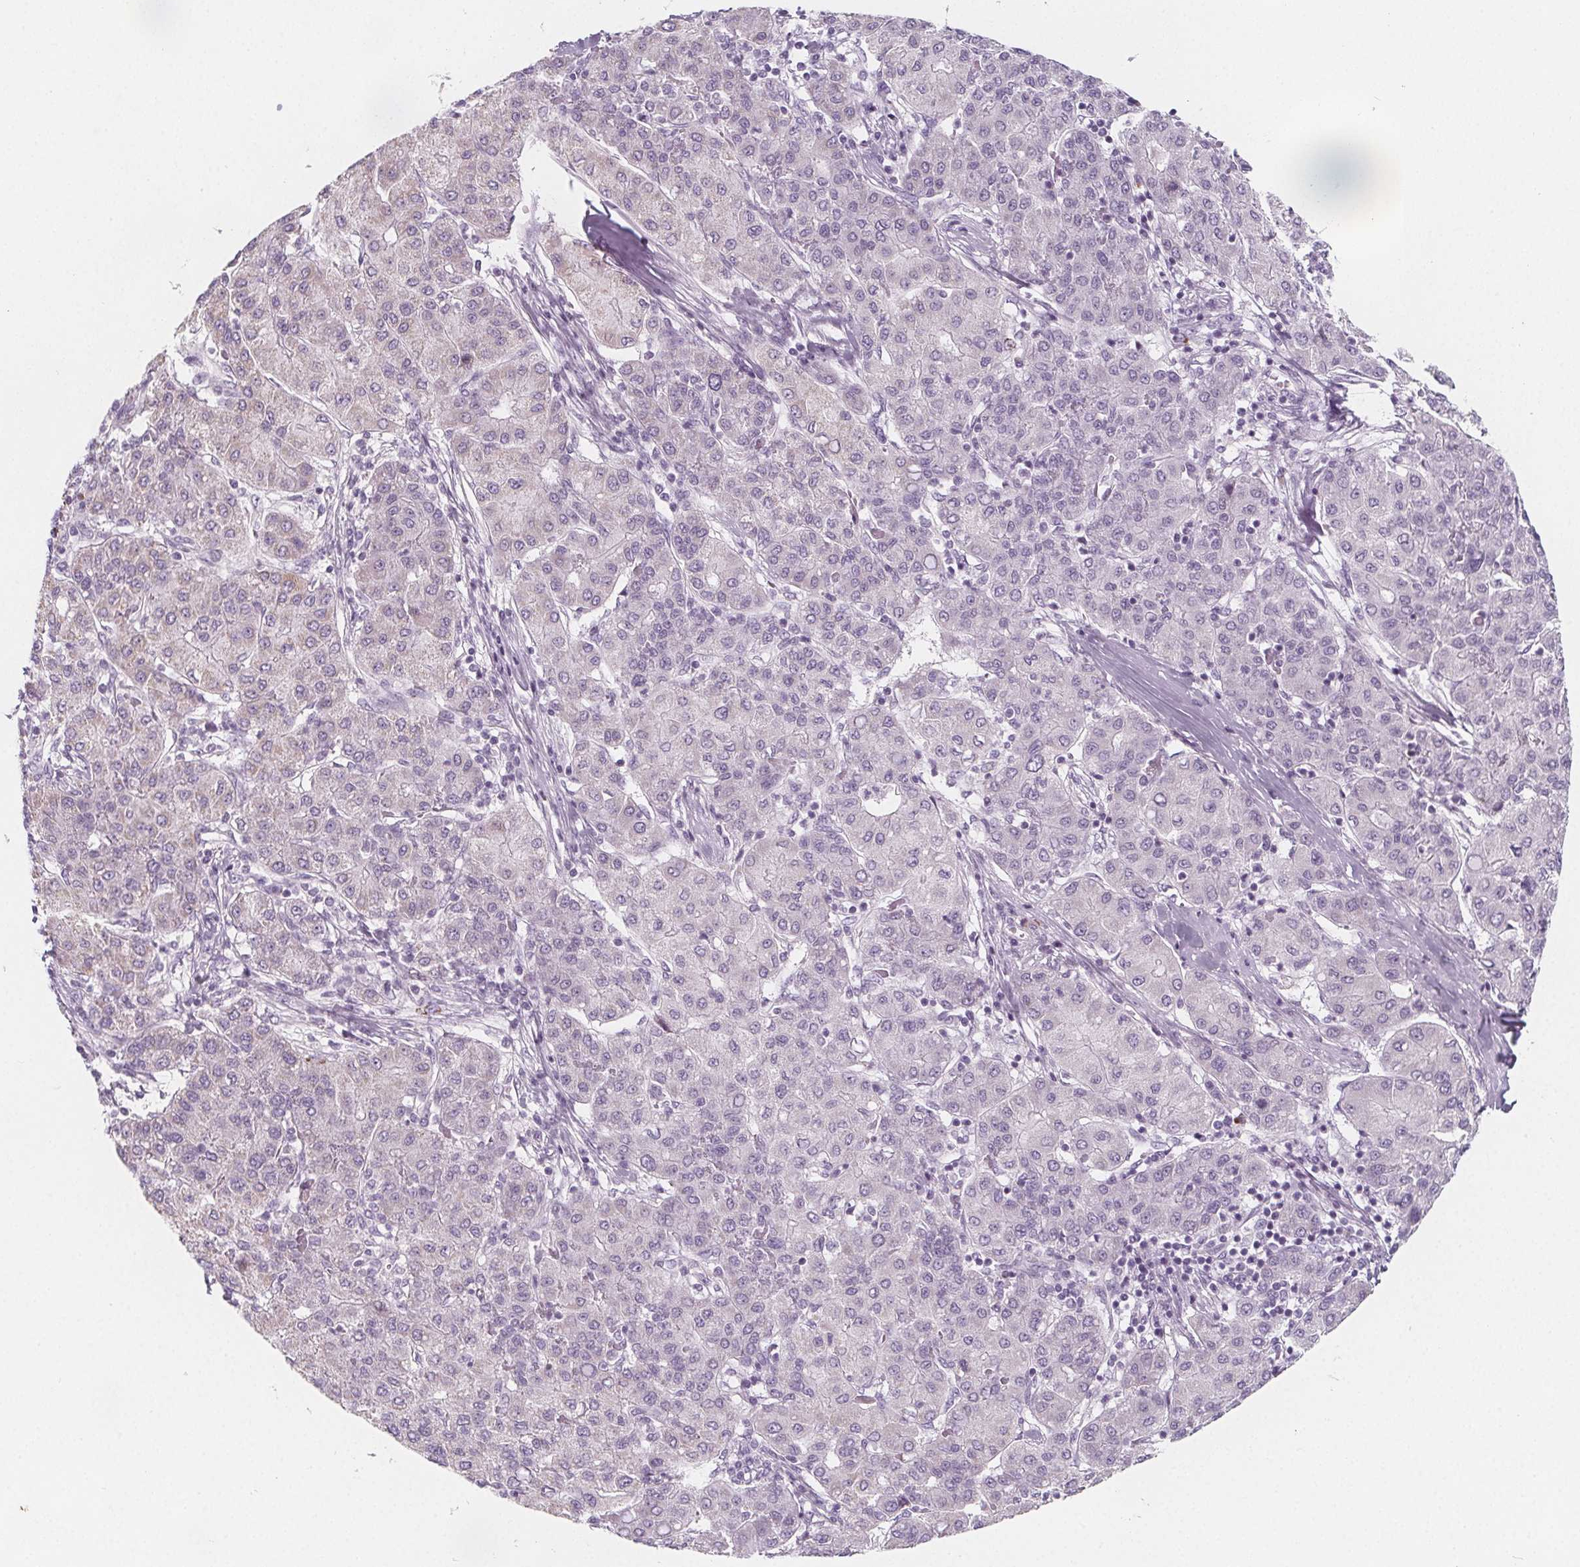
{"staining": {"intensity": "weak", "quantity": "<25%", "location": "cytoplasmic/membranous"}, "tissue": "liver cancer", "cell_type": "Tumor cells", "image_type": "cancer", "snomed": [{"axis": "morphology", "description": "Carcinoma, Hepatocellular, NOS"}, {"axis": "topography", "description": "Liver"}], "caption": "A histopathology image of human liver hepatocellular carcinoma is negative for staining in tumor cells. (DAB immunohistochemistry (IHC) with hematoxylin counter stain).", "gene": "IL17C", "patient": {"sex": "male", "age": 65}}